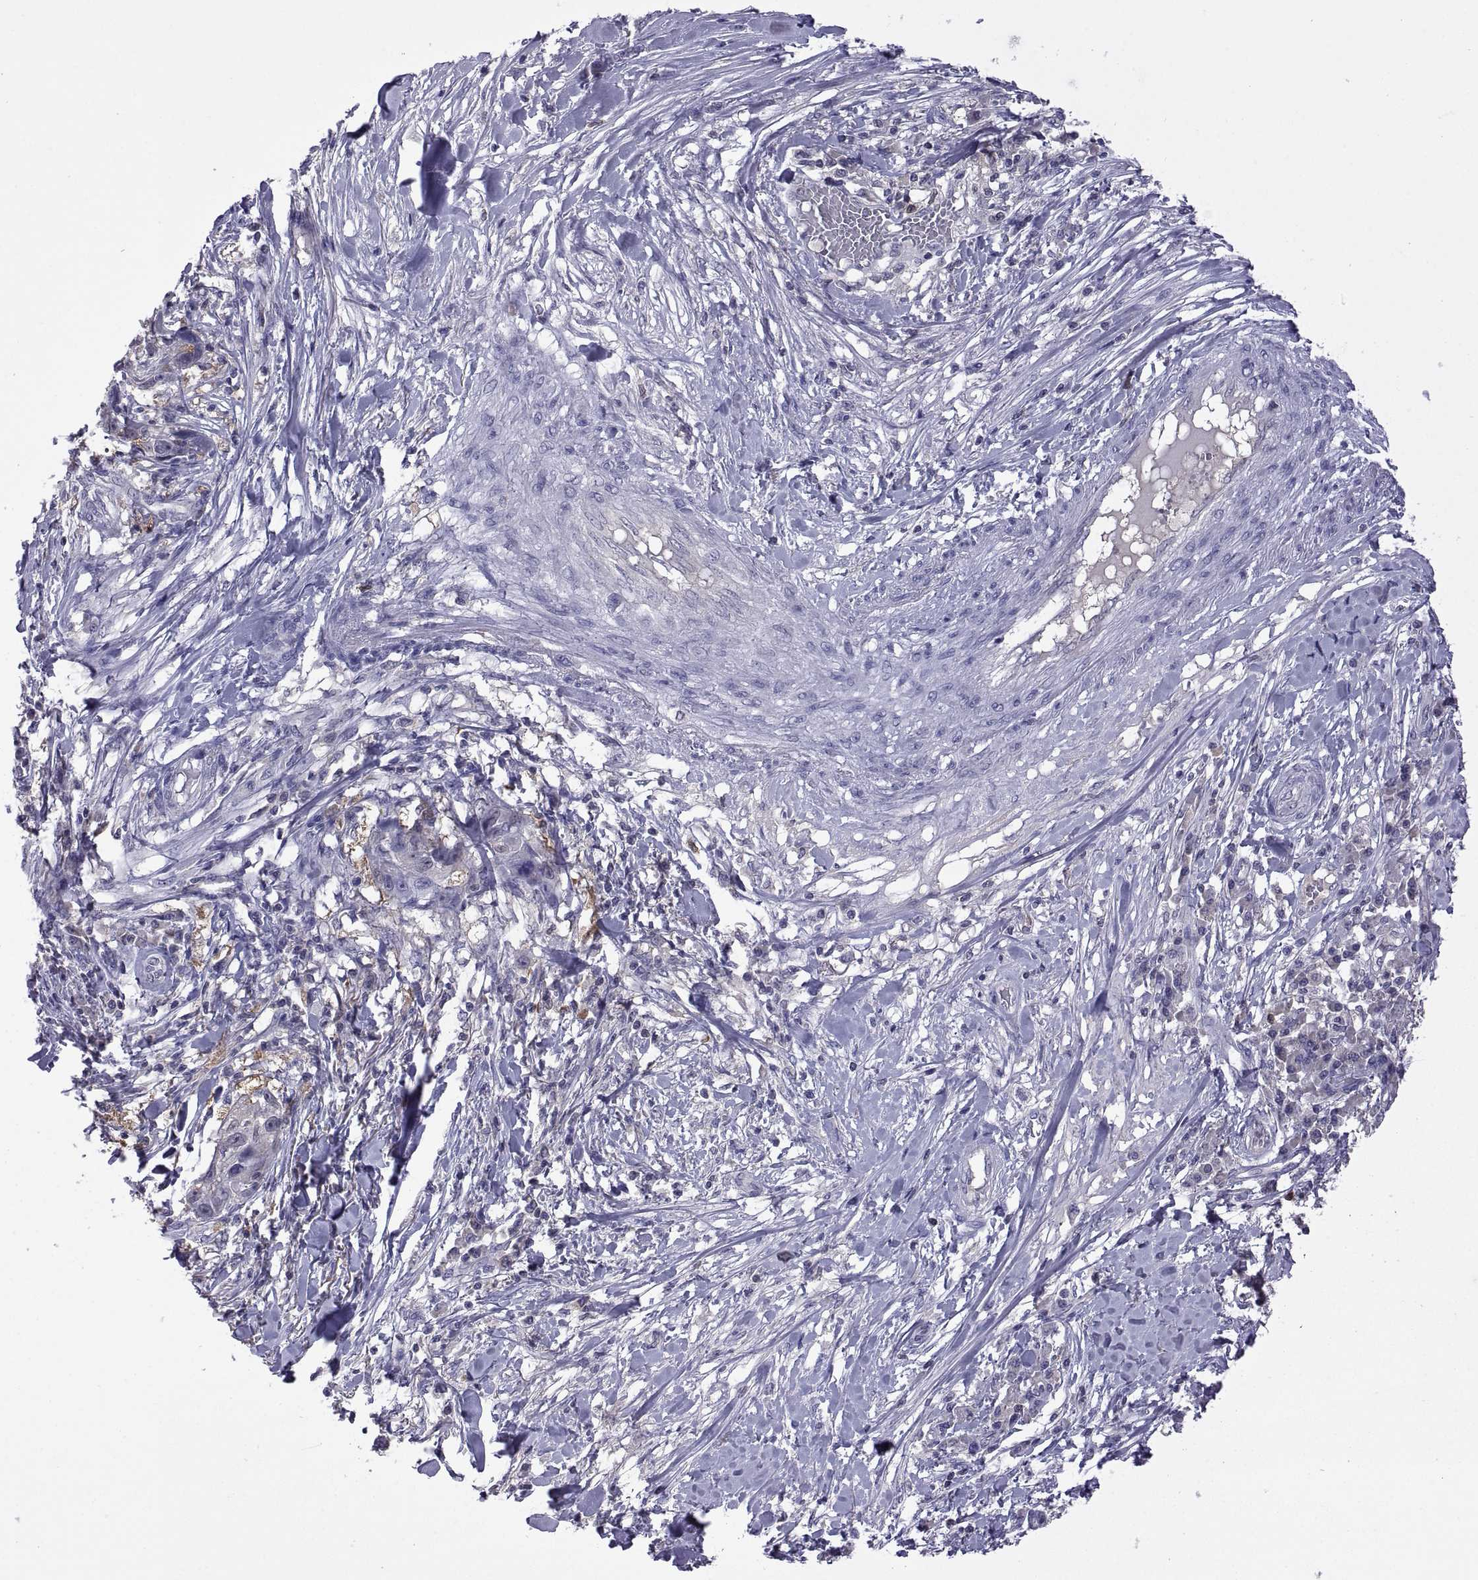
{"staining": {"intensity": "negative", "quantity": "none", "location": "none"}, "tissue": "skin cancer", "cell_type": "Tumor cells", "image_type": "cancer", "snomed": [{"axis": "morphology", "description": "Squamous cell carcinoma, NOS"}, {"axis": "topography", "description": "Skin"}], "caption": "An immunohistochemistry micrograph of skin cancer is shown. There is no staining in tumor cells of skin cancer.", "gene": "FGF9", "patient": {"sex": "male", "age": 92}}